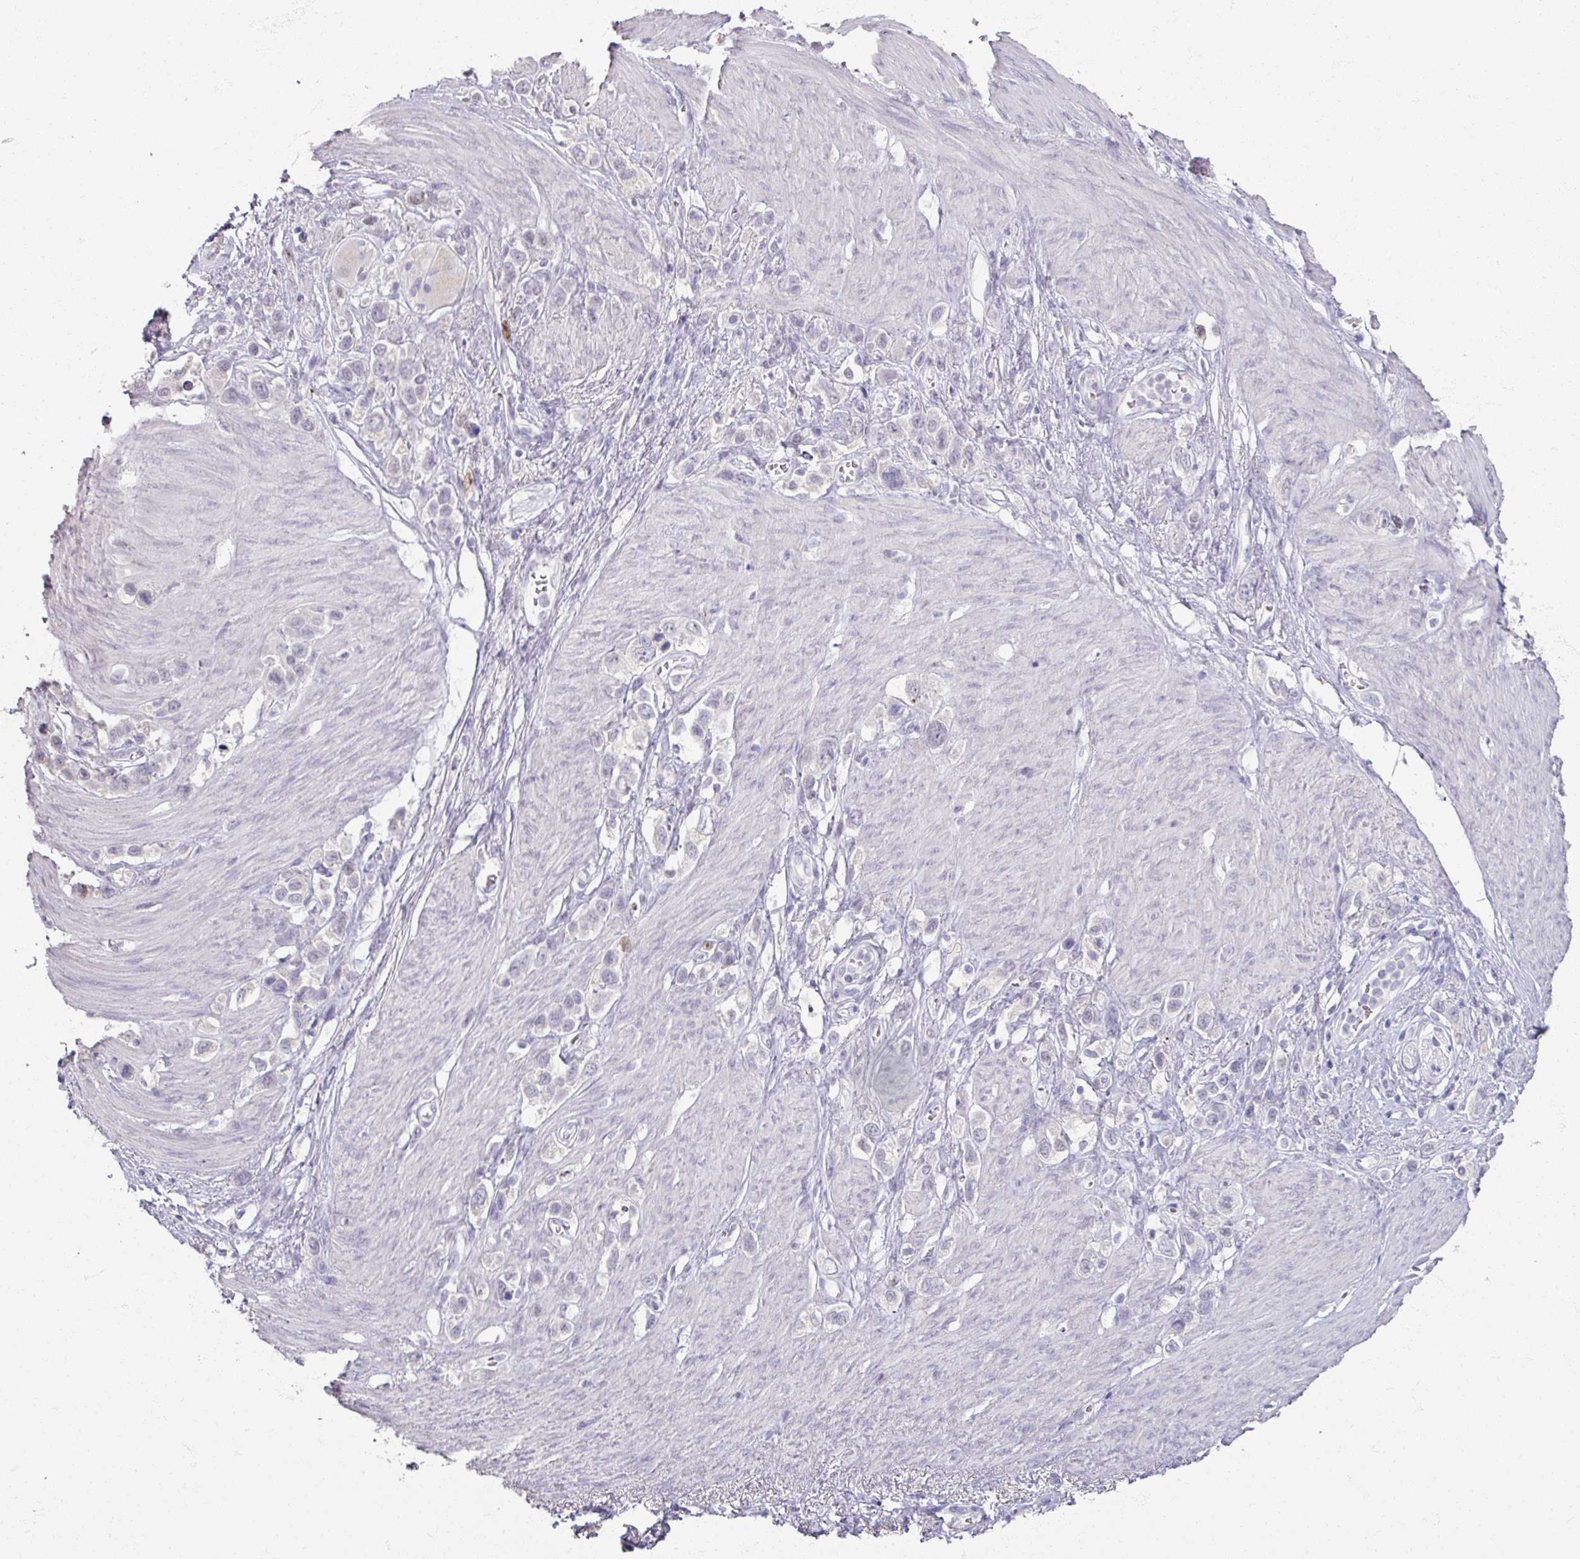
{"staining": {"intensity": "negative", "quantity": "none", "location": "none"}, "tissue": "stomach cancer", "cell_type": "Tumor cells", "image_type": "cancer", "snomed": [{"axis": "morphology", "description": "Adenocarcinoma, NOS"}, {"axis": "topography", "description": "Stomach"}], "caption": "Immunohistochemistry (IHC) photomicrograph of human stomach cancer (adenocarcinoma) stained for a protein (brown), which demonstrates no positivity in tumor cells. (DAB (3,3'-diaminobenzidine) immunohistochemistry, high magnification).", "gene": "SOX11", "patient": {"sex": "female", "age": 65}}